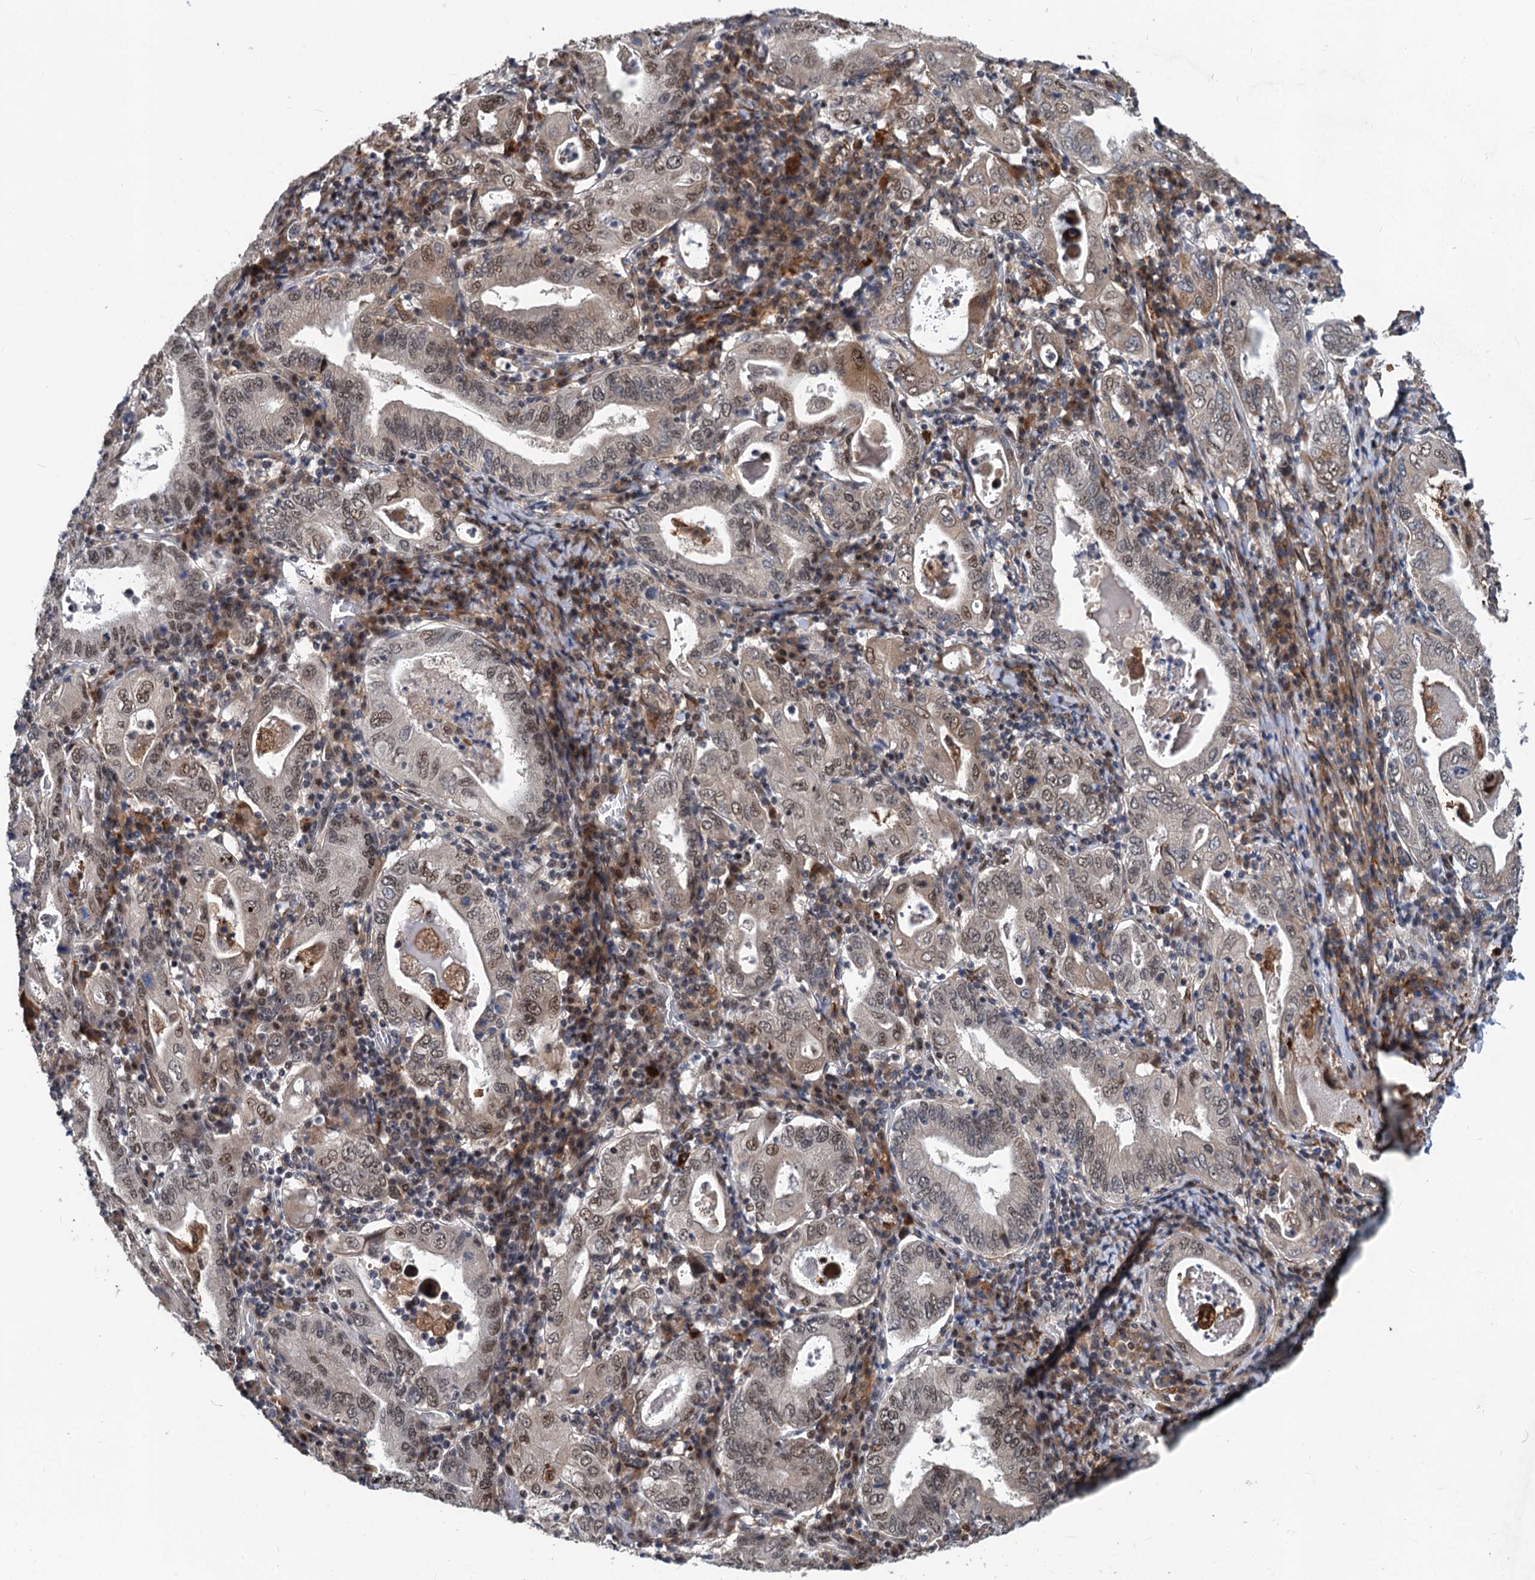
{"staining": {"intensity": "weak", "quantity": "25%-75%", "location": "nuclear"}, "tissue": "stomach cancer", "cell_type": "Tumor cells", "image_type": "cancer", "snomed": [{"axis": "morphology", "description": "Normal tissue, NOS"}, {"axis": "morphology", "description": "Adenocarcinoma, NOS"}, {"axis": "topography", "description": "Esophagus"}, {"axis": "topography", "description": "Stomach, upper"}, {"axis": "topography", "description": "Peripheral nerve tissue"}], "caption": "IHC image of stomach cancer (adenocarcinoma) stained for a protein (brown), which exhibits low levels of weak nuclear expression in about 25%-75% of tumor cells.", "gene": "PHF8", "patient": {"sex": "male", "age": 62}}